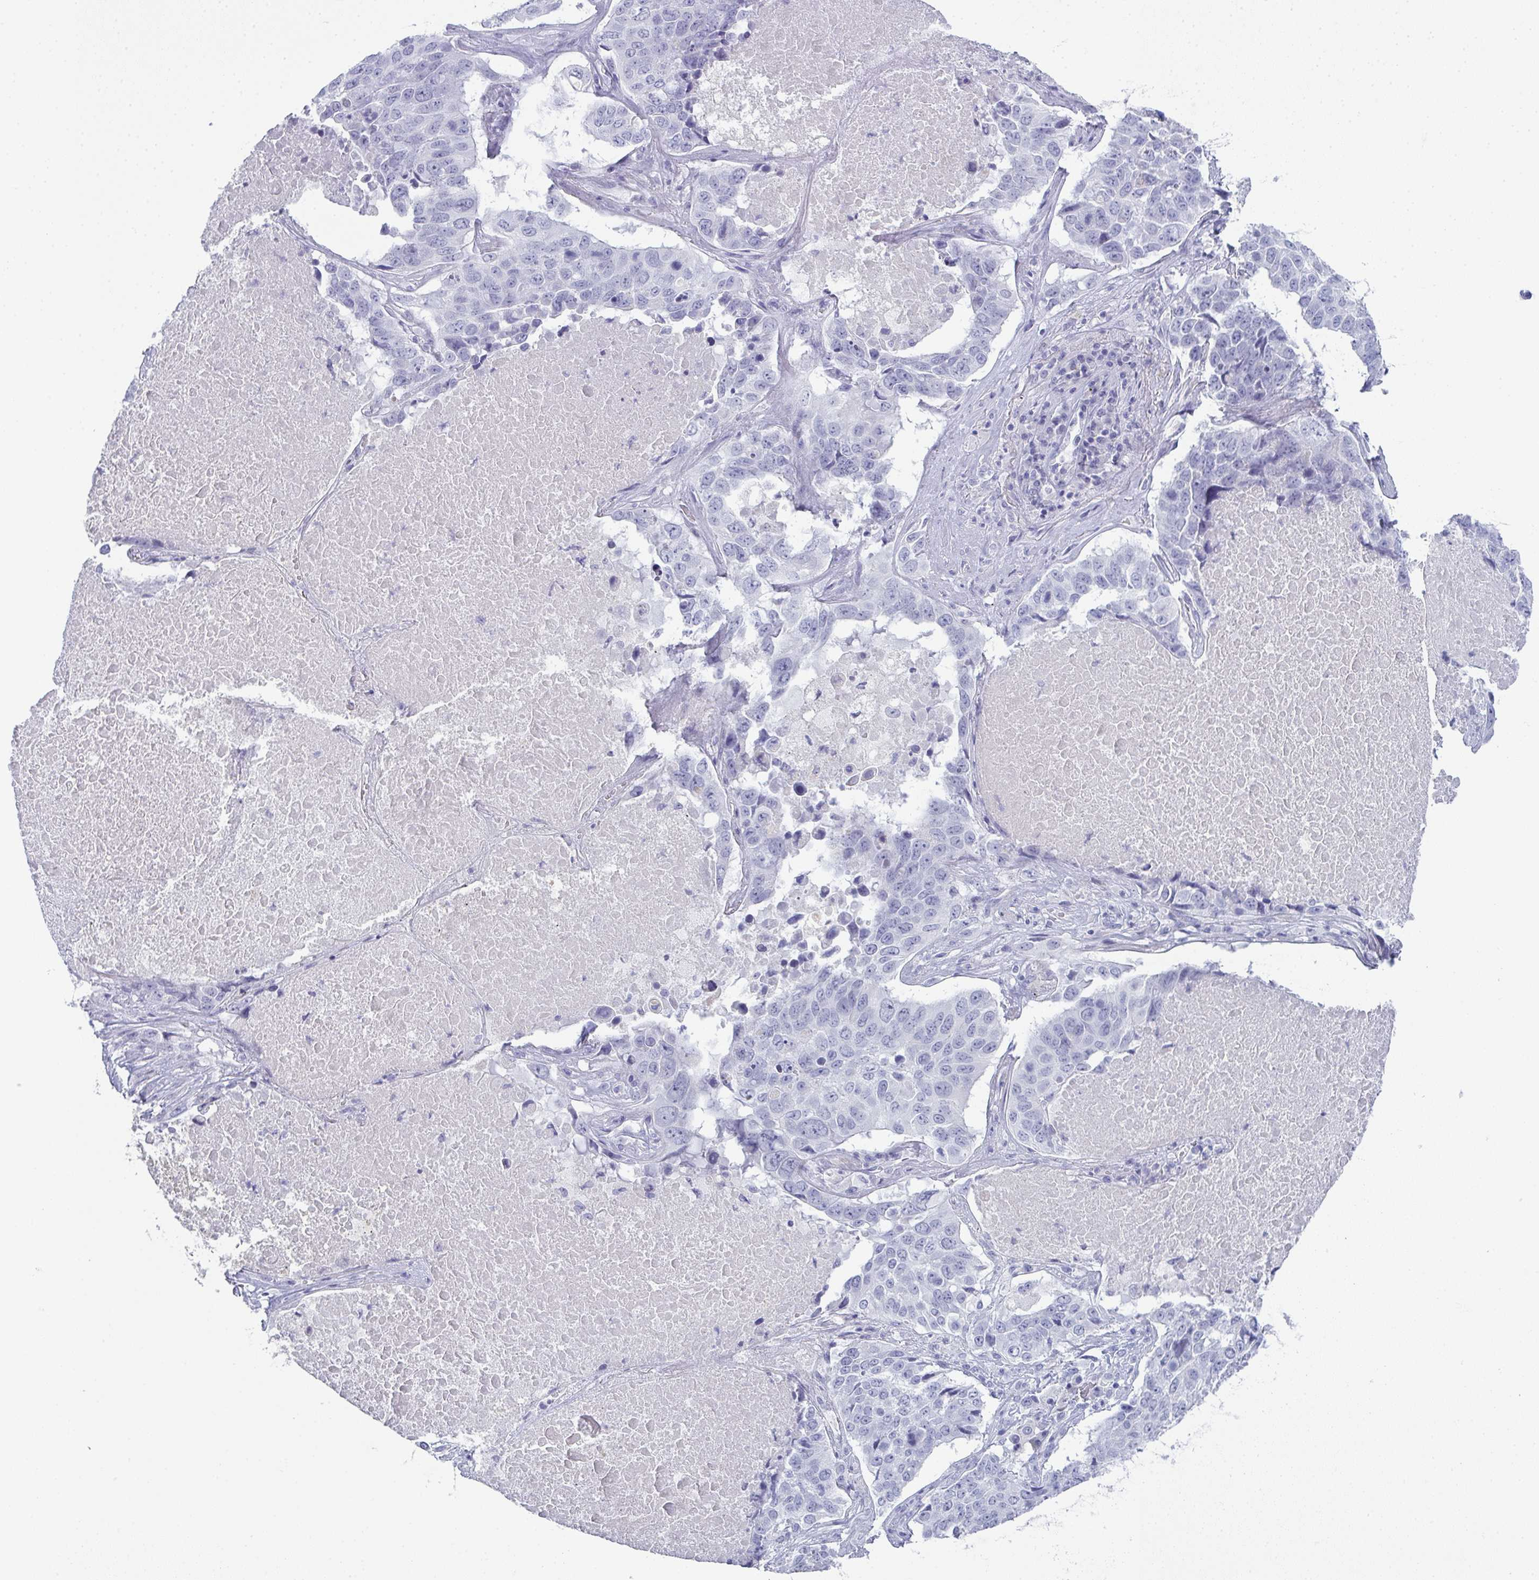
{"staining": {"intensity": "negative", "quantity": "none", "location": "none"}, "tissue": "lung cancer", "cell_type": "Tumor cells", "image_type": "cancer", "snomed": [{"axis": "morphology", "description": "Normal tissue, NOS"}, {"axis": "morphology", "description": "Squamous cell carcinoma, NOS"}, {"axis": "topography", "description": "Bronchus"}, {"axis": "topography", "description": "Lung"}], "caption": "Lung cancer (squamous cell carcinoma) was stained to show a protein in brown. There is no significant positivity in tumor cells.", "gene": "SLC36A2", "patient": {"sex": "male", "age": 64}}